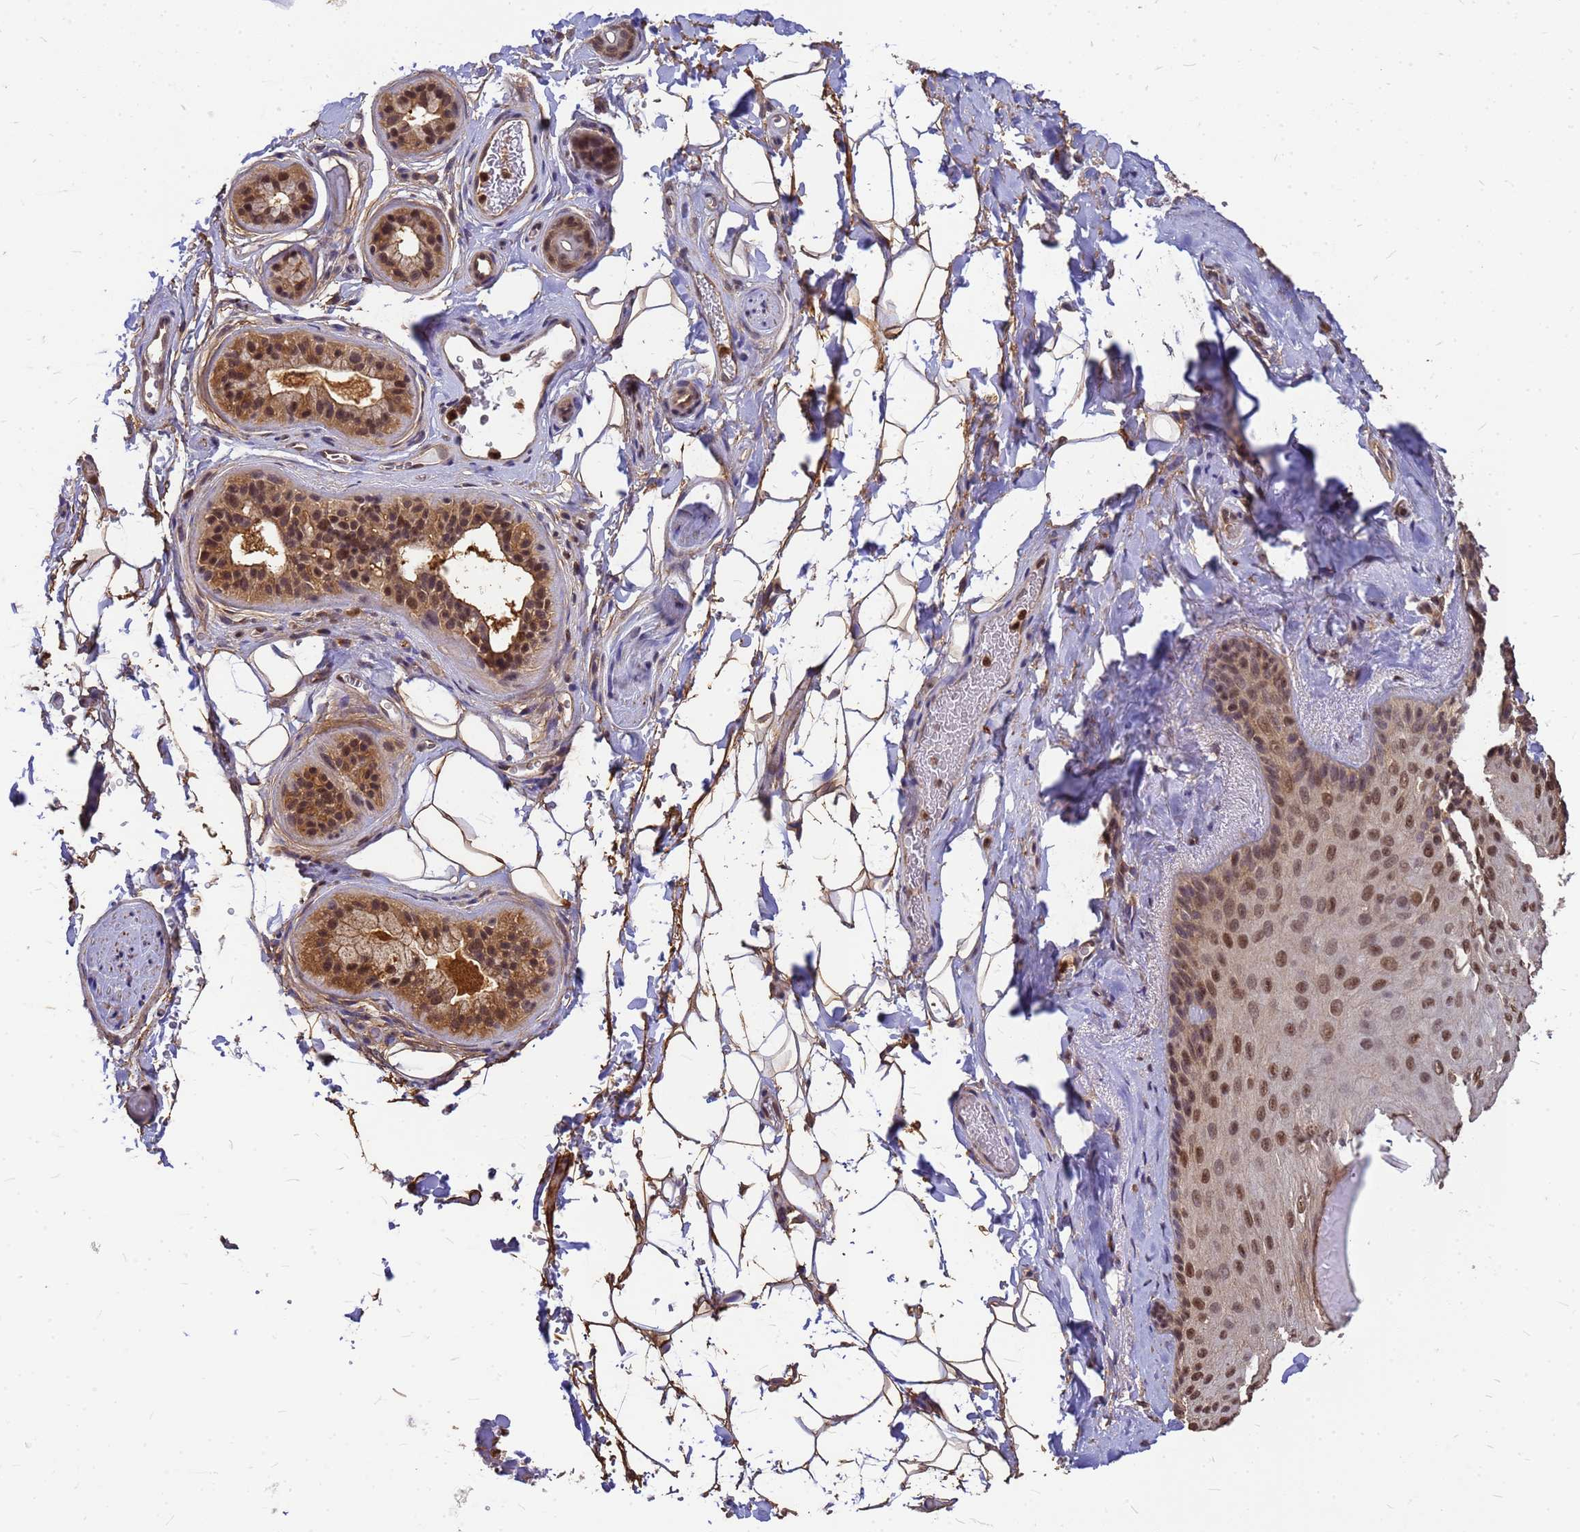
{"staining": {"intensity": "strong", "quantity": ">75%", "location": "cytoplasmic/membranous,nuclear"}, "tissue": "skin", "cell_type": "Epidermal cells", "image_type": "normal", "snomed": [{"axis": "morphology", "description": "Normal tissue, NOS"}, {"axis": "topography", "description": "Anal"}], "caption": "Skin stained with immunohistochemistry (IHC) exhibits strong cytoplasmic/membranous,nuclear expression in about >75% of epidermal cells. The staining is performed using DAB brown chromogen to label protein expression. The nuclei are counter-stained blue using hematoxylin.", "gene": "C1orf35", "patient": {"sex": "male", "age": 44}}